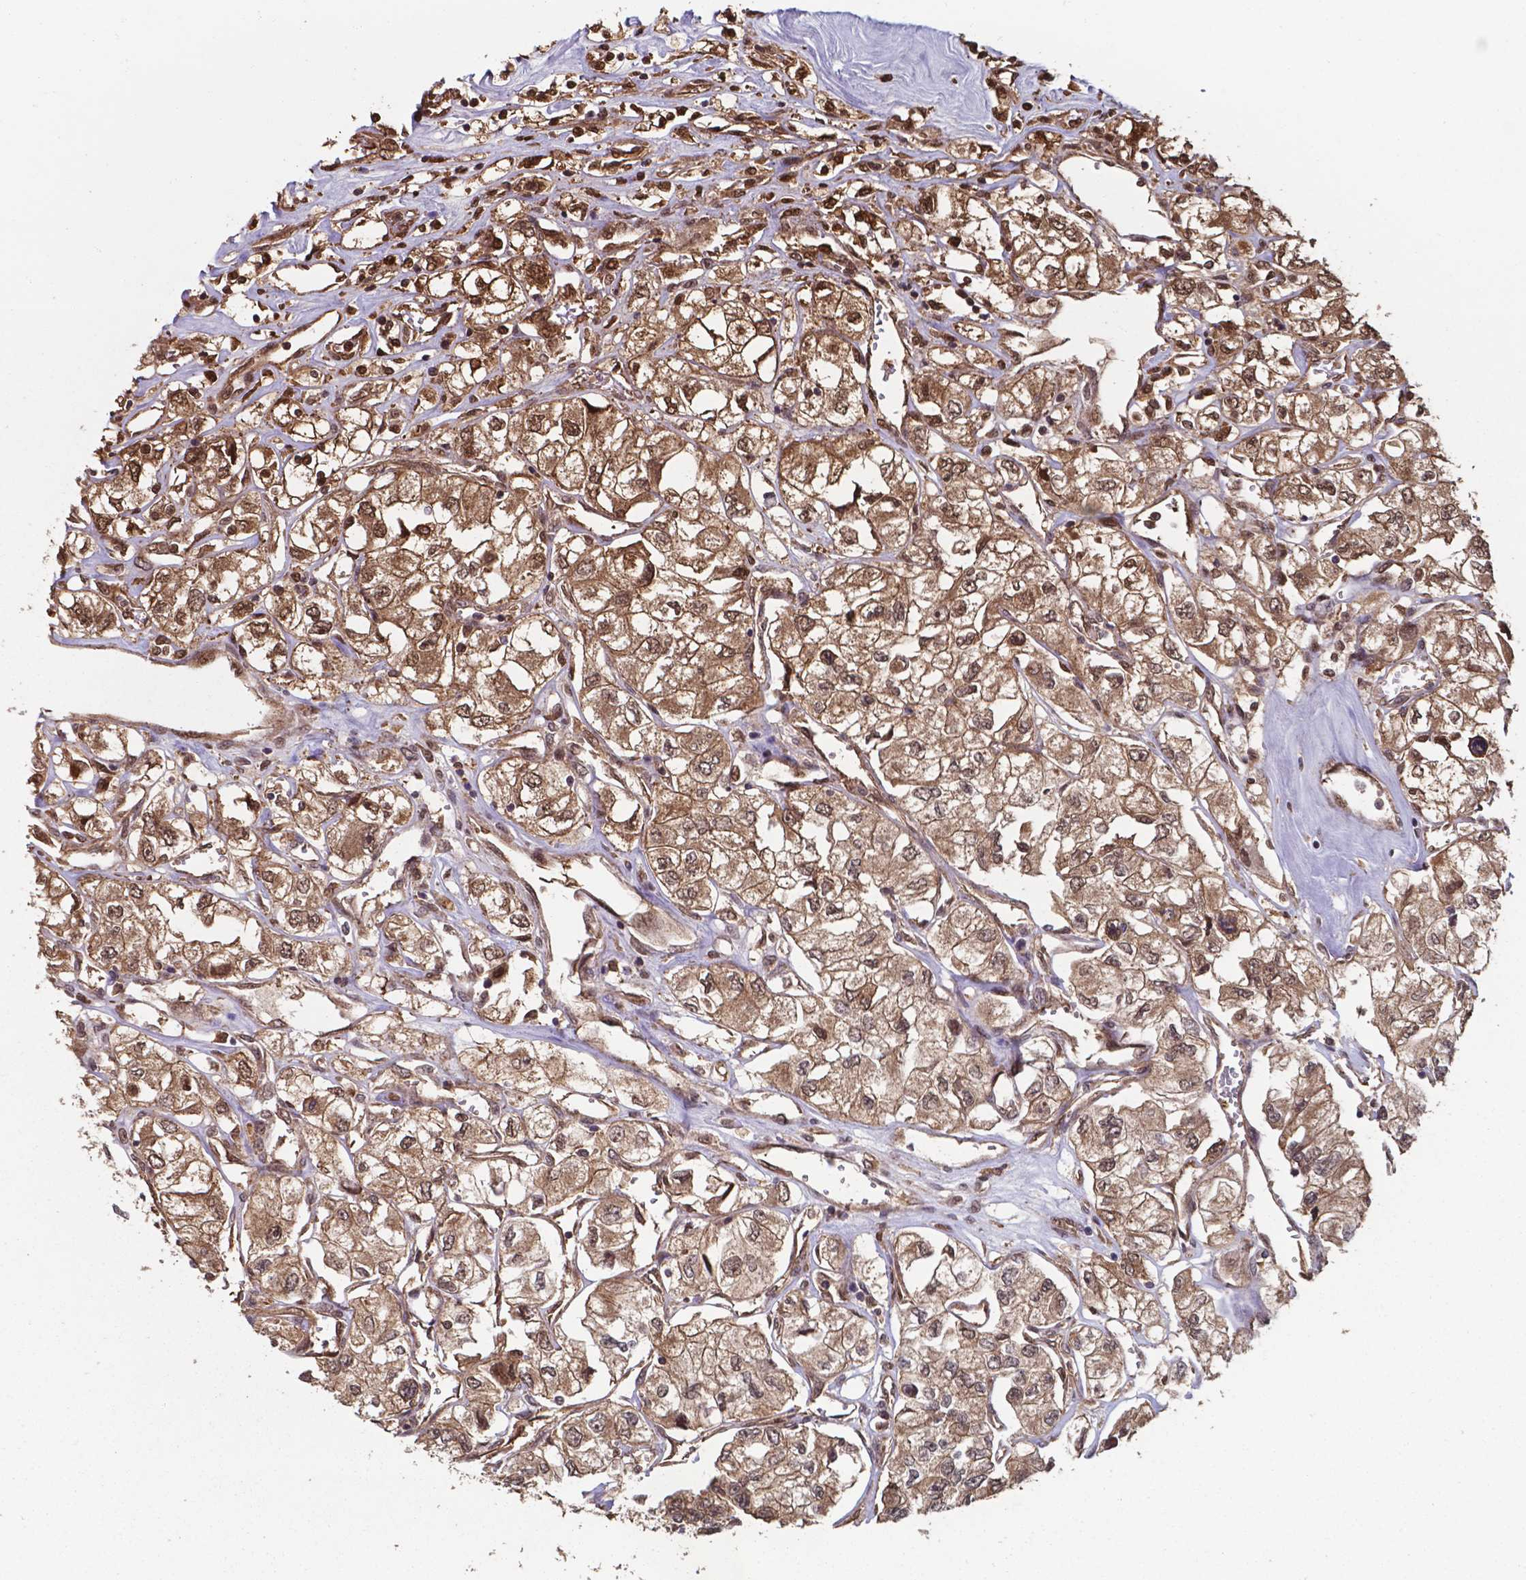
{"staining": {"intensity": "moderate", "quantity": ">75%", "location": "cytoplasmic/membranous,nuclear"}, "tissue": "renal cancer", "cell_type": "Tumor cells", "image_type": "cancer", "snomed": [{"axis": "morphology", "description": "Adenocarcinoma, NOS"}, {"axis": "topography", "description": "Kidney"}], "caption": "Moderate cytoplasmic/membranous and nuclear expression is seen in about >75% of tumor cells in renal cancer.", "gene": "CHP2", "patient": {"sex": "female", "age": 59}}